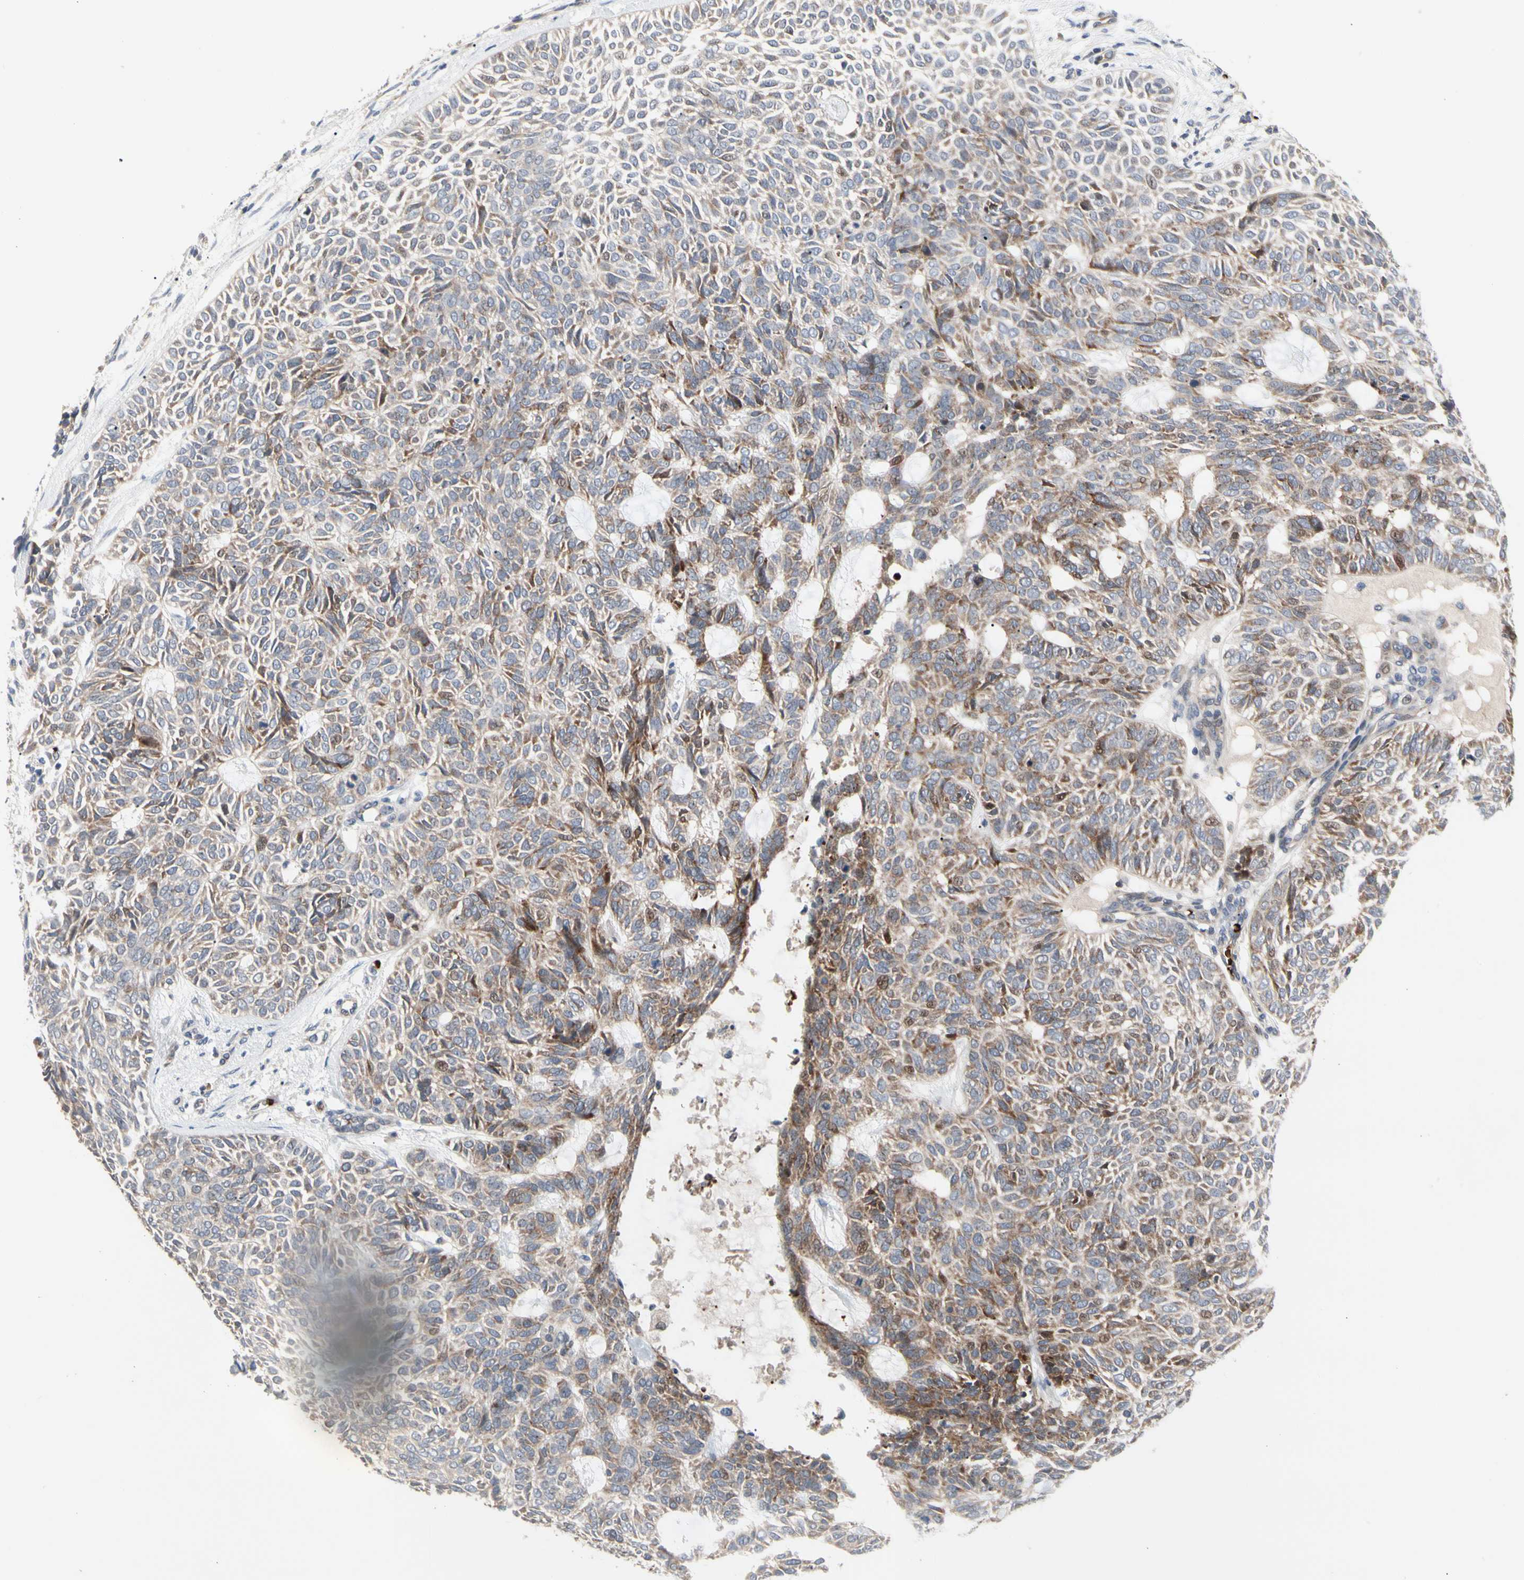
{"staining": {"intensity": "moderate", "quantity": "<25%", "location": "cytoplasmic/membranous"}, "tissue": "skin cancer", "cell_type": "Tumor cells", "image_type": "cancer", "snomed": [{"axis": "morphology", "description": "Basal cell carcinoma"}, {"axis": "topography", "description": "Skin"}], "caption": "Protein expression analysis of skin cancer (basal cell carcinoma) exhibits moderate cytoplasmic/membranous staining in approximately <25% of tumor cells.", "gene": "HMGCR", "patient": {"sex": "male", "age": 87}}